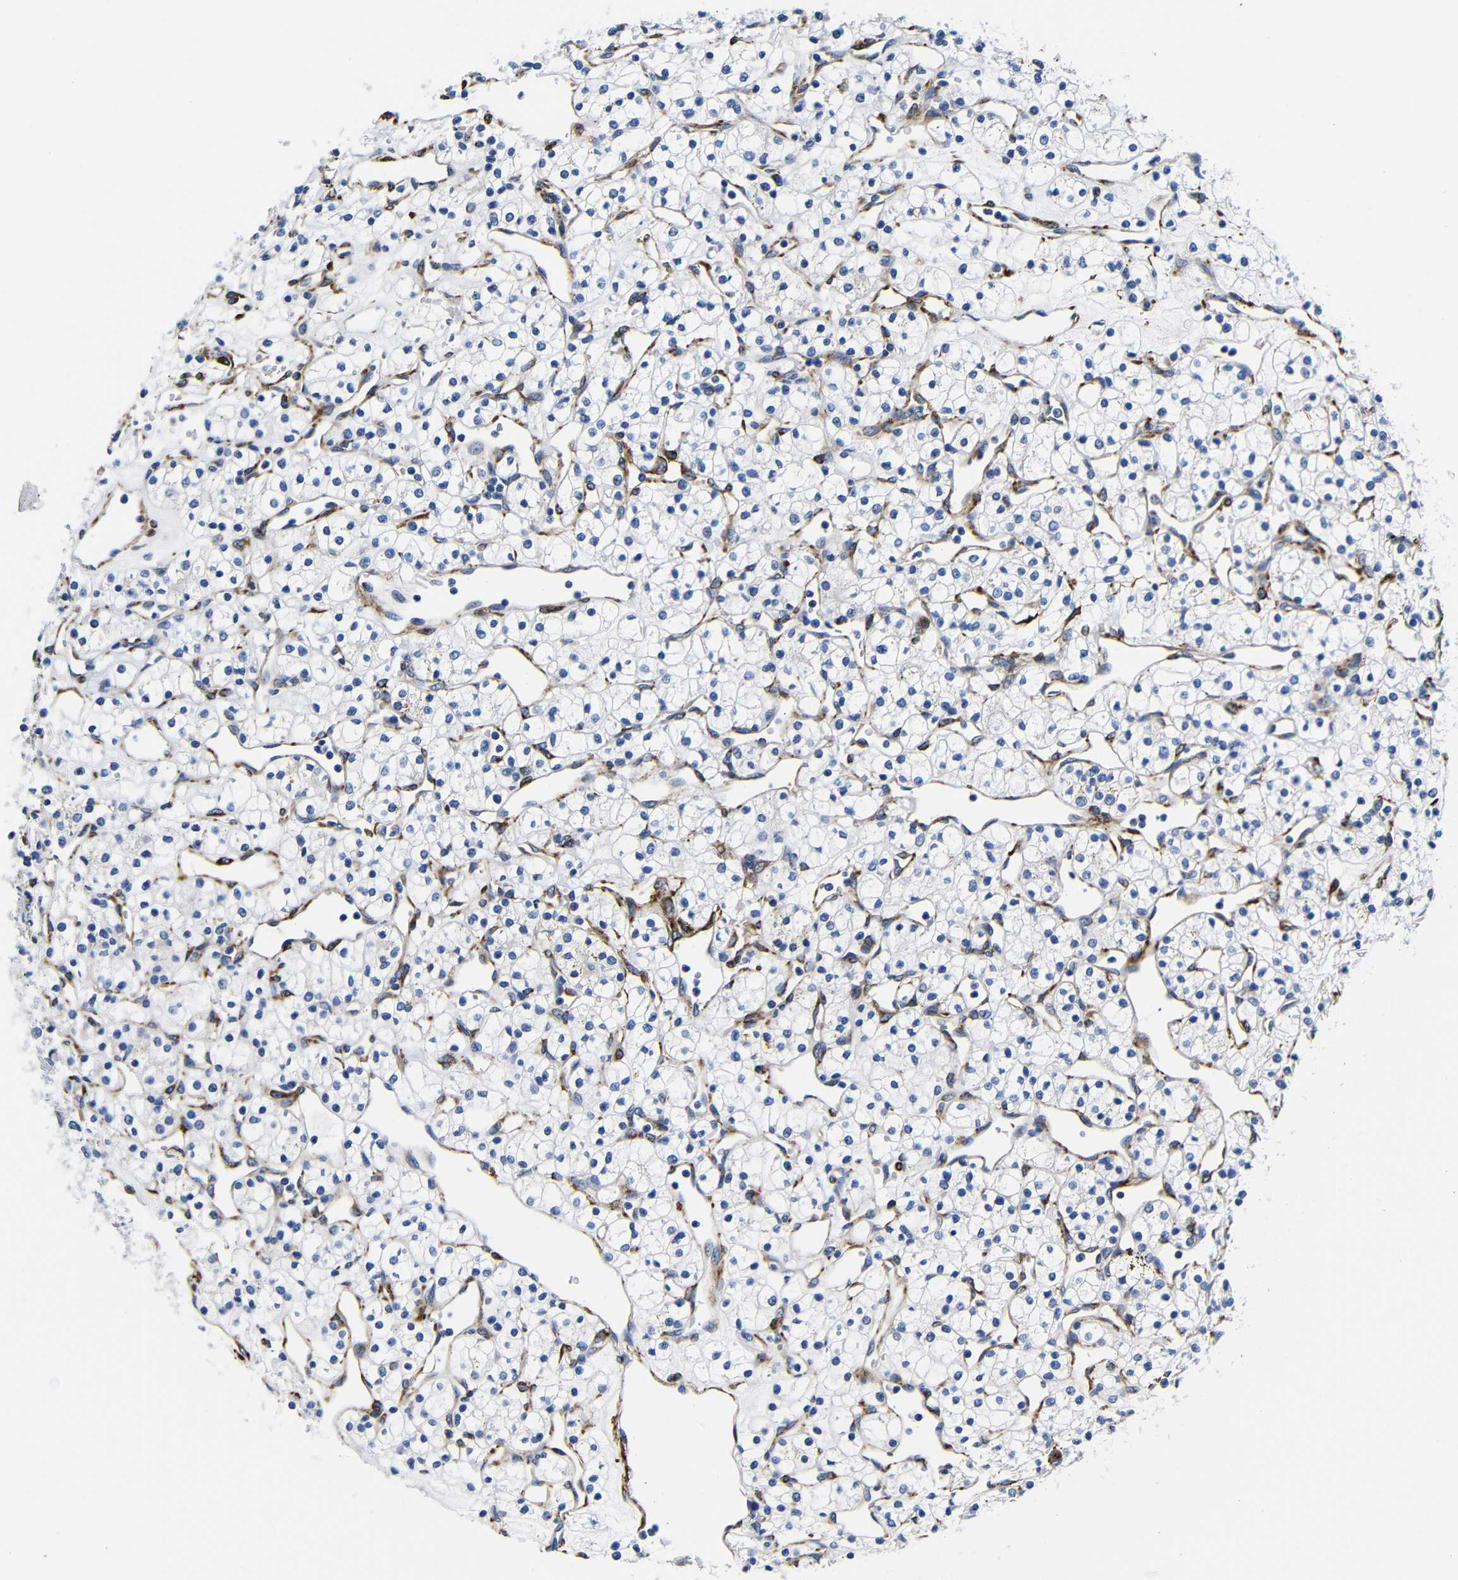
{"staining": {"intensity": "negative", "quantity": "none", "location": "none"}, "tissue": "renal cancer", "cell_type": "Tumor cells", "image_type": "cancer", "snomed": [{"axis": "morphology", "description": "Adenocarcinoma, NOS"}, {"axis": "topography", "description": "Kidney"}], "caption": "The micrograph reveals no significant staining in tumor cells of renal cancer. The staining was performed using DAB (3,3'-diaminobenzidine) to visualize the protein expression in brown, while the nuclei were stained in blue with hematoxylin (Magnification: 20x).", "gene": "LRIG1", "patient": {"sex": "female", "age": 60}}